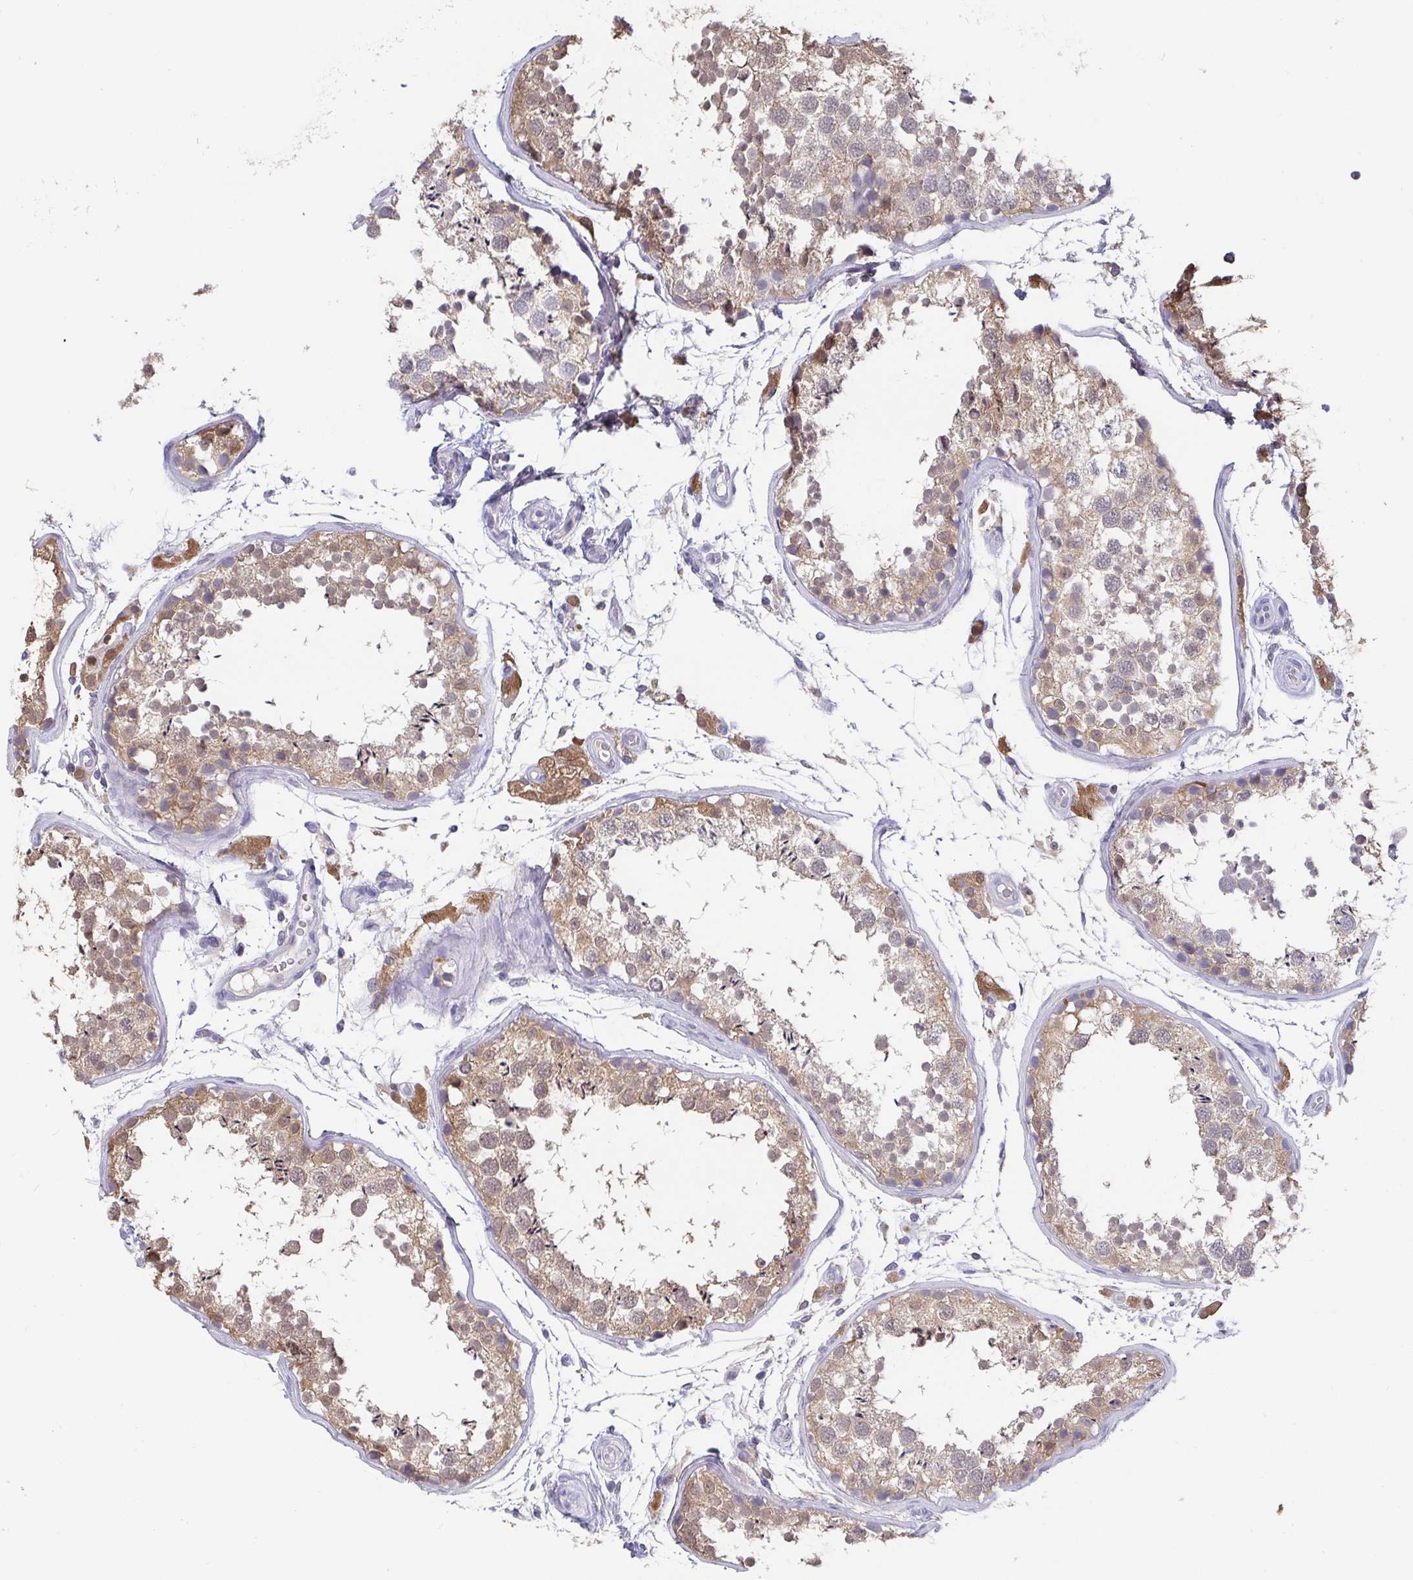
{"staining": {"intensity": "moderate", "quantity": ">75%", "location": "cytoplasmic/membranous"}, "tissue": "testis", "cell_type": "Cells in seminiferous ducts", "image_type": "normal", "snomed": [{"axis": "morphology", "description": "Normal tissue, NOS"}, {"axis": "topography", "description": "Testis"}], "caption": "Immunohistochemical staining of benign human testis exhibits >75% levels of moderate cytoplasmic/membranous protein staining in about >75% of cells in seminiferous ducts.", "gene": "IDH1", "patient": {"sex": "male", "age": 29}}